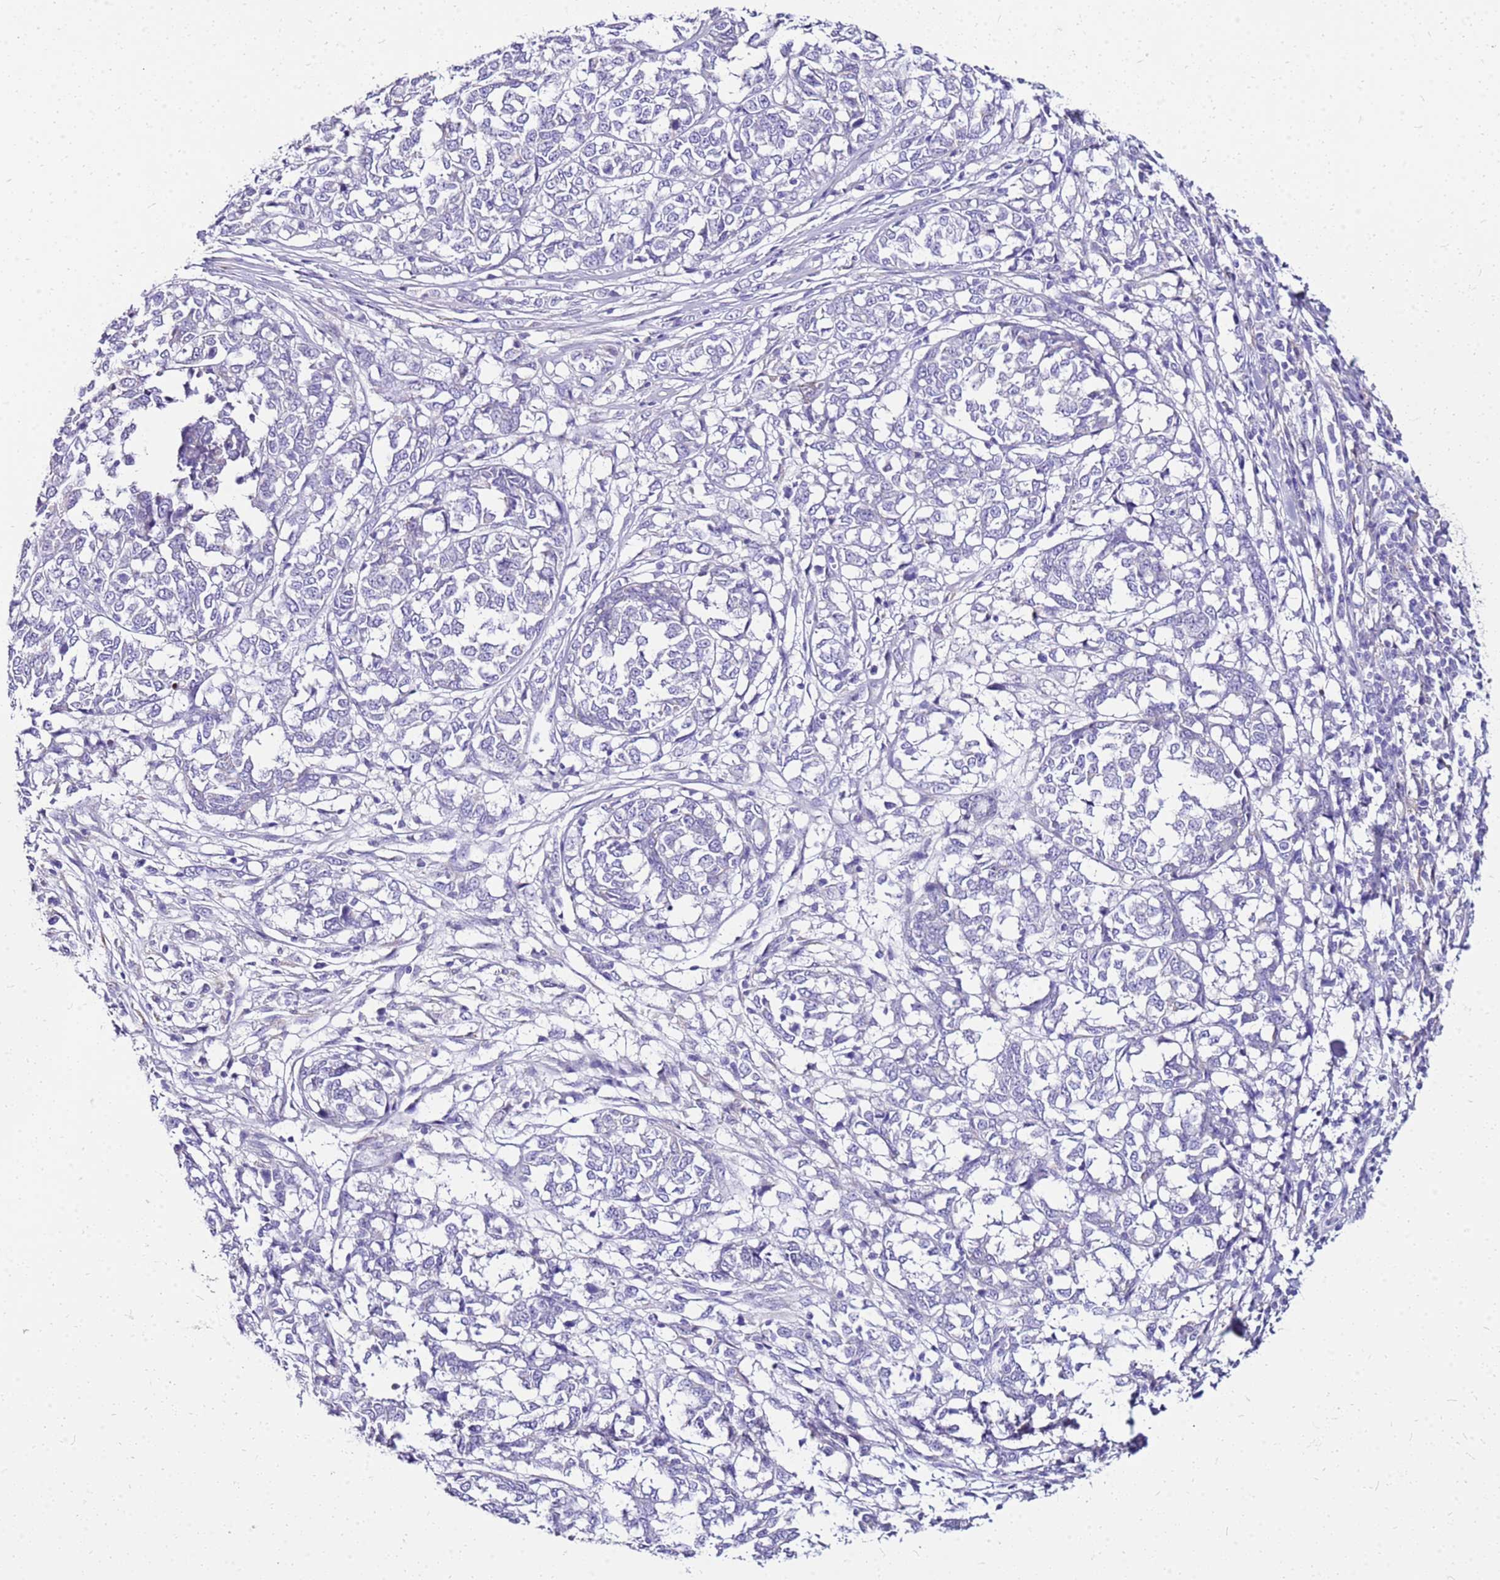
{"staining": {"intensity": "weak", "quantity": "<25%", "location": "cytoplasmic/membranous"}, "tissue": "melanoma", "cell_type": "Tumor cells", "image_type": "cancer", "snomed": [{"axis": "morphology", "description": "Malignant melanoma, NOS"}, {"axis": "topography", "description": "Skin"}], "caption": "An IHC image of malignant melanoma is shown. There is no staining in tumor cells of malignant melanoma.", "gene": "DCDC2B", "patient": {"sex": "female", "age": 72}}